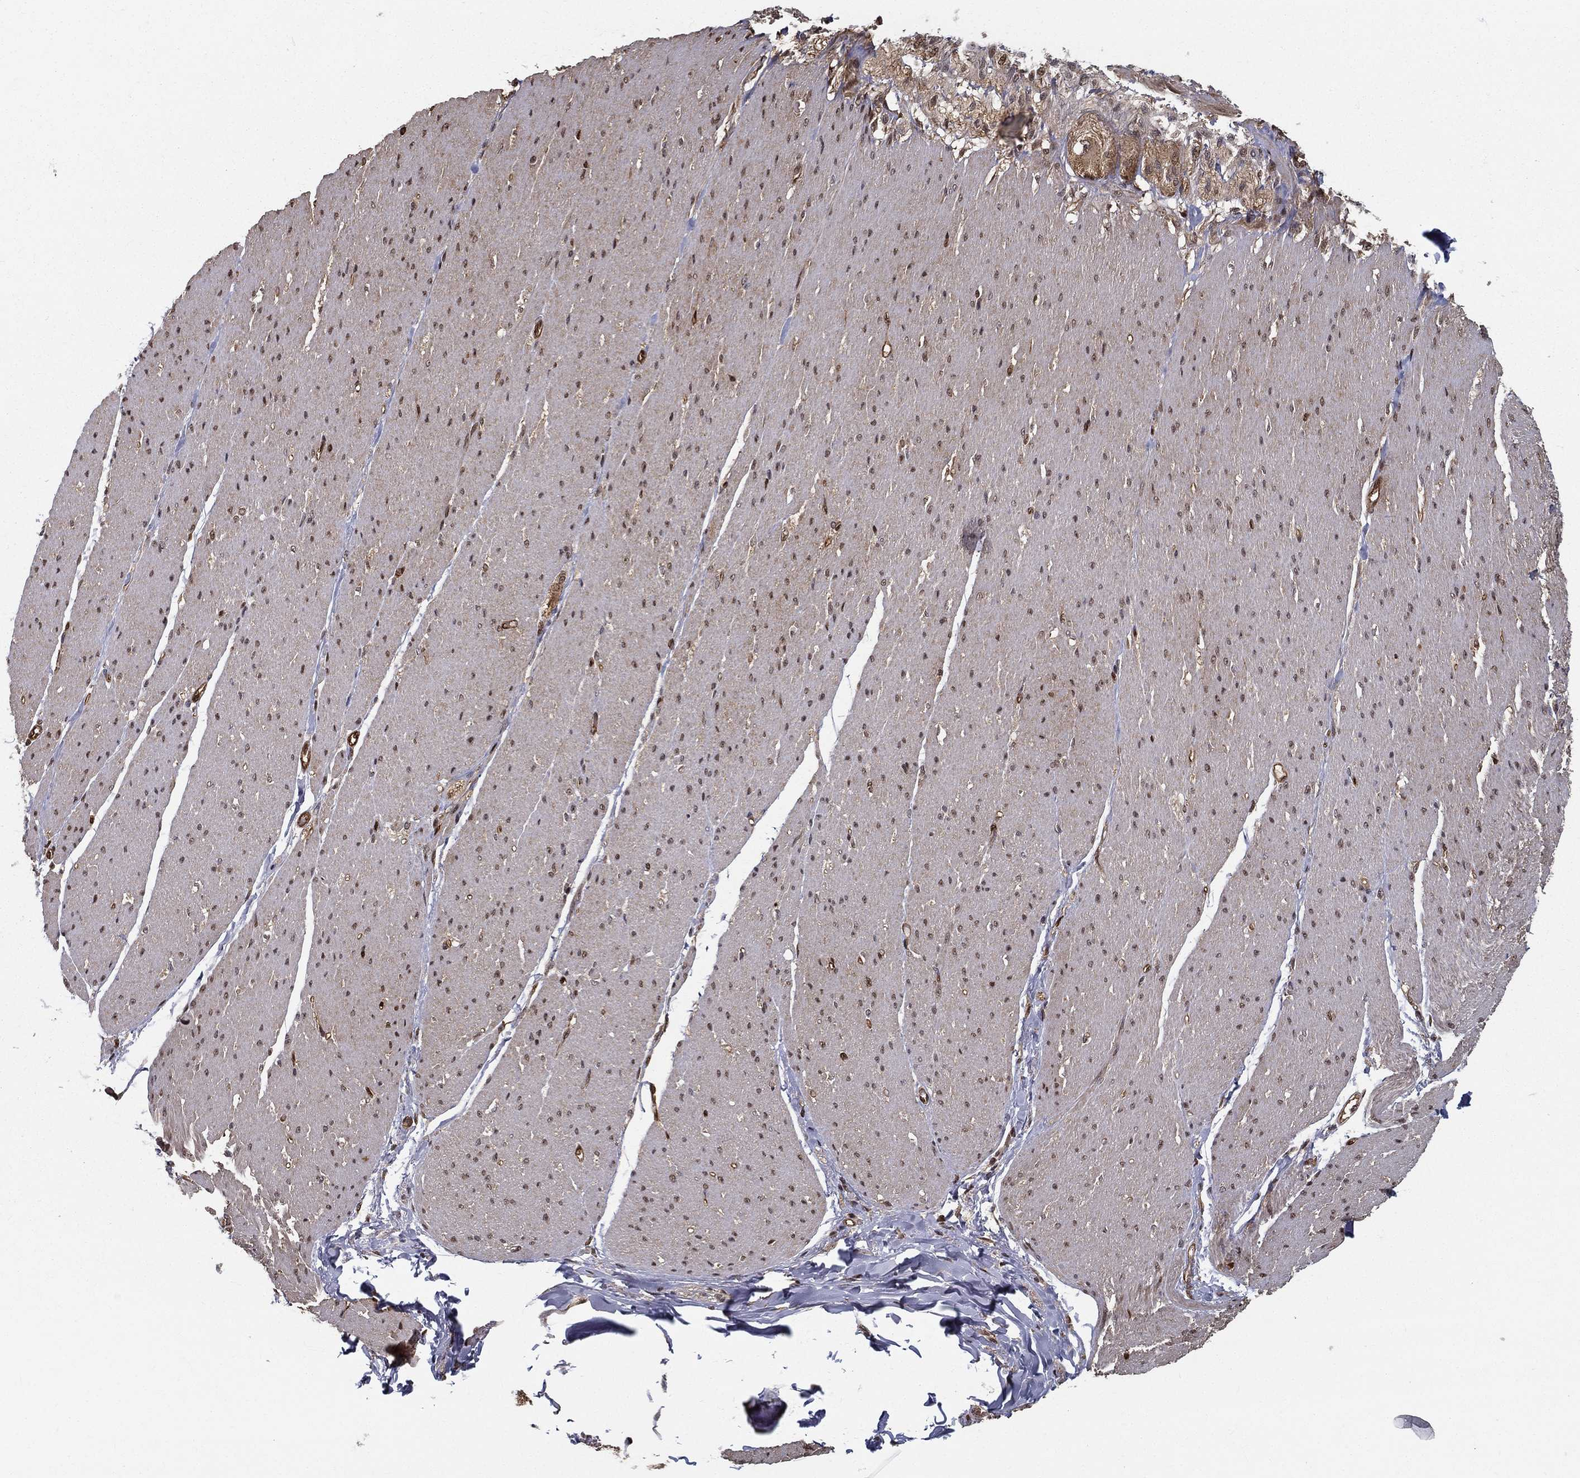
{"staining": {"intensity": "weak", "quantity": "<25%", "location": "cytoplasmic/membranous"}, "tissue": "soft tissue", "cell_type": "Fibroblasts", "image_type": "normal", "snomed": [{"axis": "morphology", "description": "Normal tissue, NOS"}, {"axis": "topography", "description": "Smooth muscle"}, {"axis": "topography", "description": "Duodenum"}, {"axis": "topography", "description": "Peripheral nerve tissue"}], "caption": "Immunohistochemistry (IHC) micrograph of benign soft tissue: soft tissue stained with DAB (3,3'-diaminobenzidine) displays no significant protein positivity in fibroblasts.", "gene": "SLC6A6", "patient": {"sex": "female", "age": 61}}